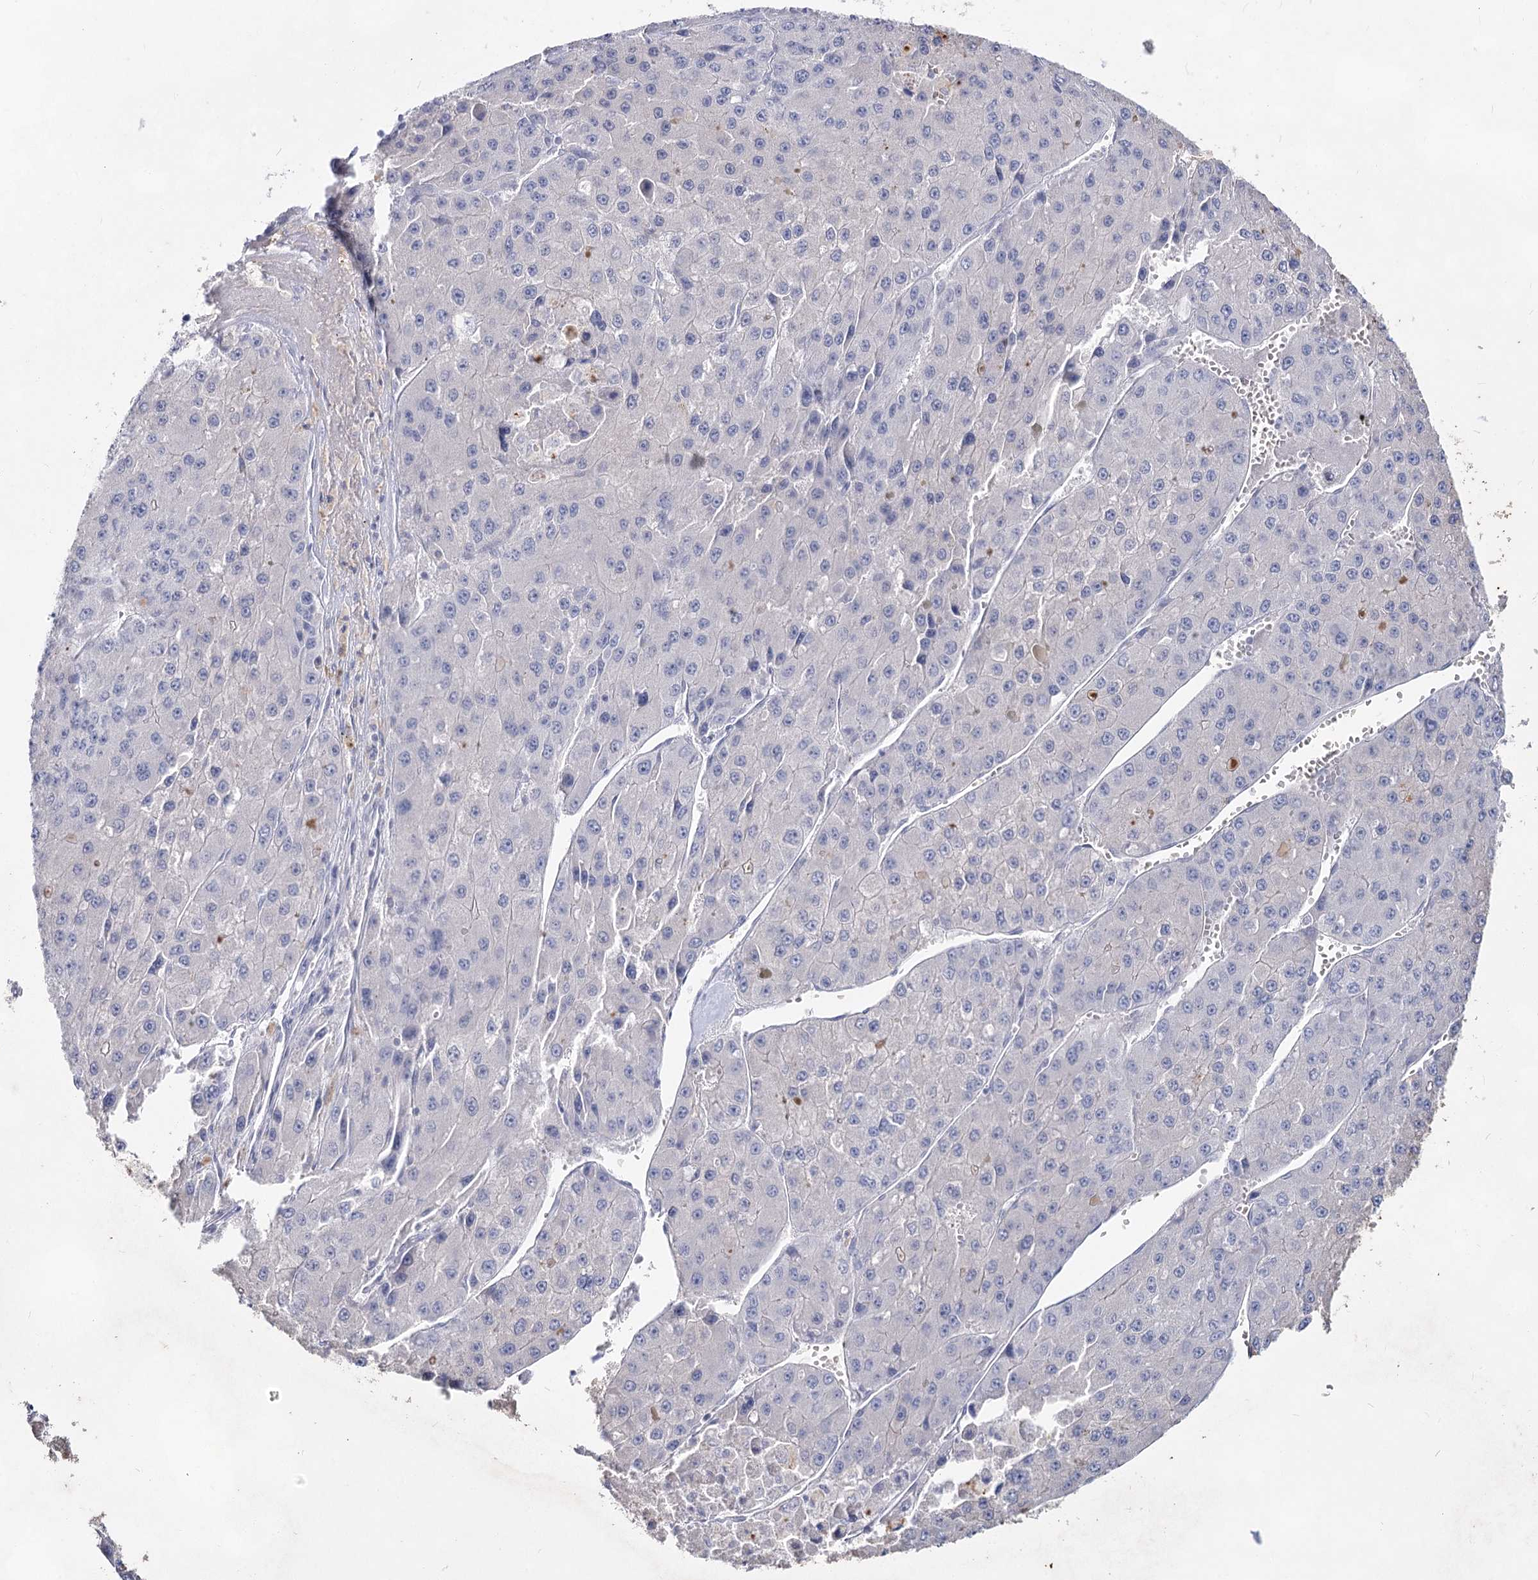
{"staining": {"intensity": "negative", "quantity": "none", "location": "none"}, "tissue": "liver cancer", "cell_type": "Tumor cells", "image_type": "cancer", "snomed": [{"axis": "morphology", "description": "Carcinoma, Hepatocellular, NOS"}, {"axis": "topography", "description": "Liver"}], "caption": "IHC micrograph of neoplastic tissue: human hepatocellular carcinoma (liver) stained with DAB demonstrates no significant protein staining in tumor cells.", "gene": "CCDC73", "patient": {"sex": "female", "age": 73}}